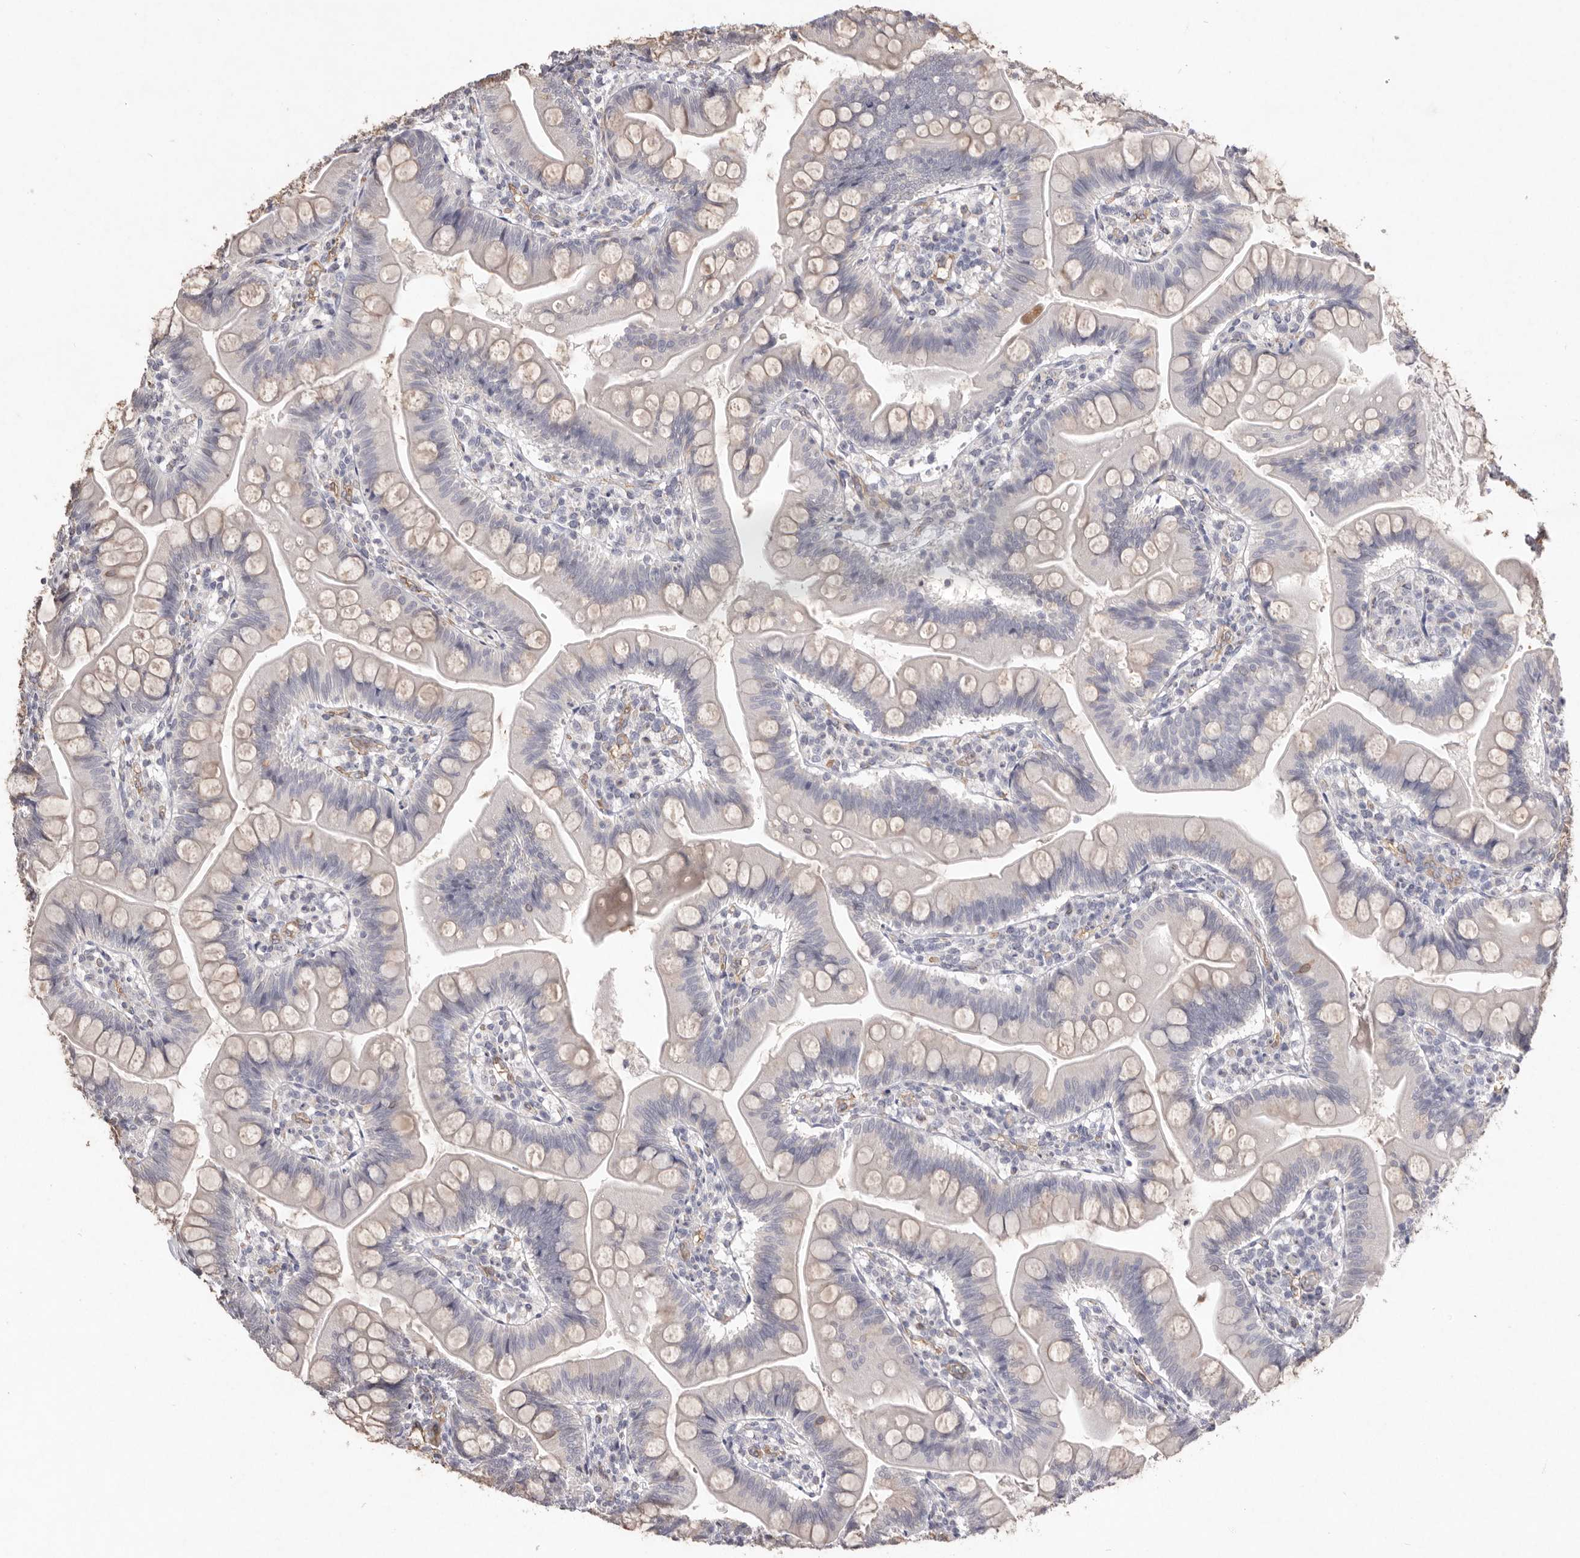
{"staining": {"intensity": "weak", "quantity": ">75%", "location": "cytoplasmic/membranous"}, "tissue": "small intestine", "cell_type": "Glandular cells", "image_type": "normal", "snomed": [{"axis": "morphology", "description": "Normal tissue, NOS"}, {"axis": "topography", "description": "Small intestine"}], "caption": "Immunohistochemical staining of unremarkable small intestine displays low levels of weak cytoplasmic/membranous staining in approximately >75% of glandular cells. The staining was performed using DAB, with brown indicating positive protein expression. Nuclei are stained blue with hematoxylin.", "gene": "ZYG11B", "patient": {"sex": "male", "age": 7}}